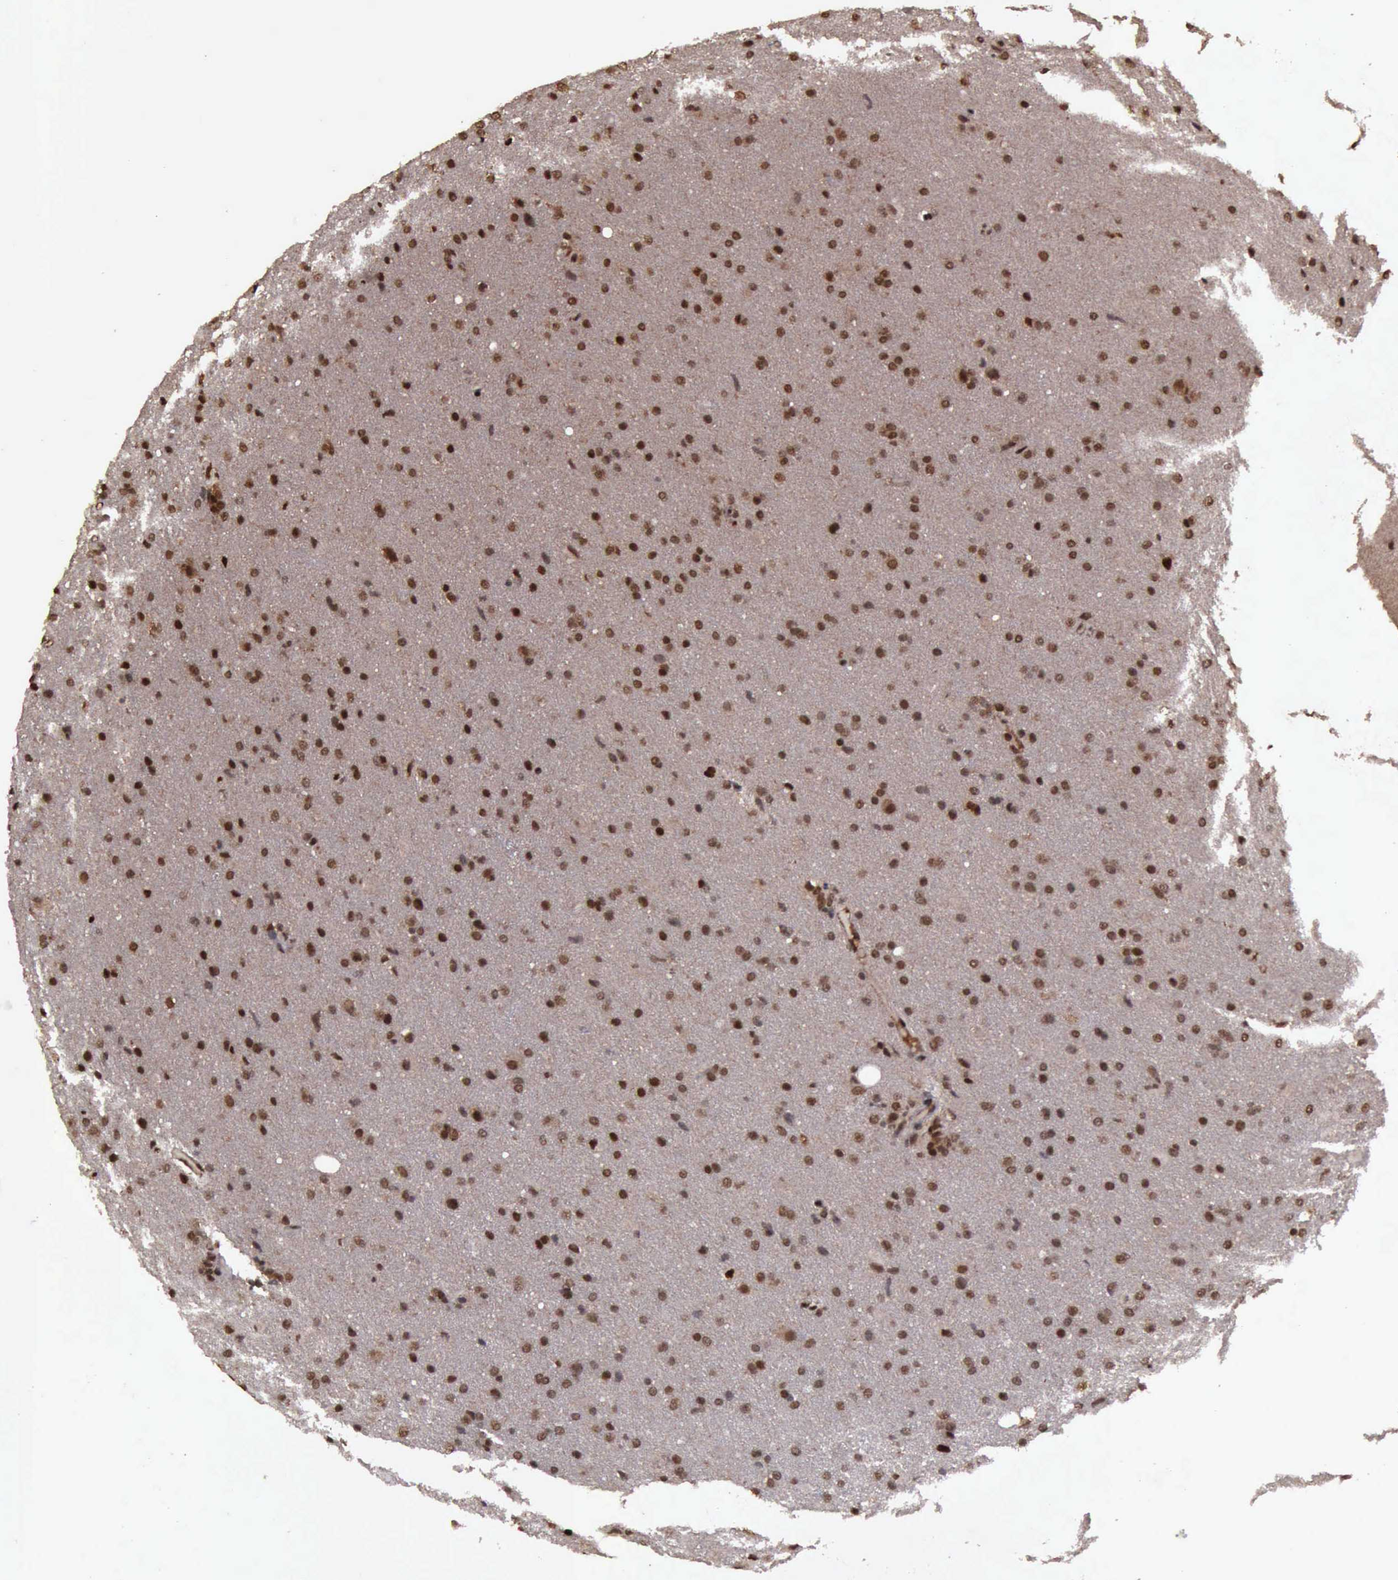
{"staining": {"intensity": "moderate", "quantity": ">75%", "location": "cytoplasmic/membranous,nuclear"}, "tissue": "glioma", "cell_type": "Tumor cells", "image_type": "cancer", "snomed": [{"axis": "morphology", "description": "Glioma, malignant, High grade"}, {"axis": "topography", "description": "Brain"}], "caption": "A high-resolution photomicrograph shows IHC staining of malignant glioma (high-grade), which reveals moderate cytoplasmic/membranous and nuclear expression in approximately >75% of tumor cells.", "gene": "TRMT2A", "patient": {"sex": "male", "age": 68}}